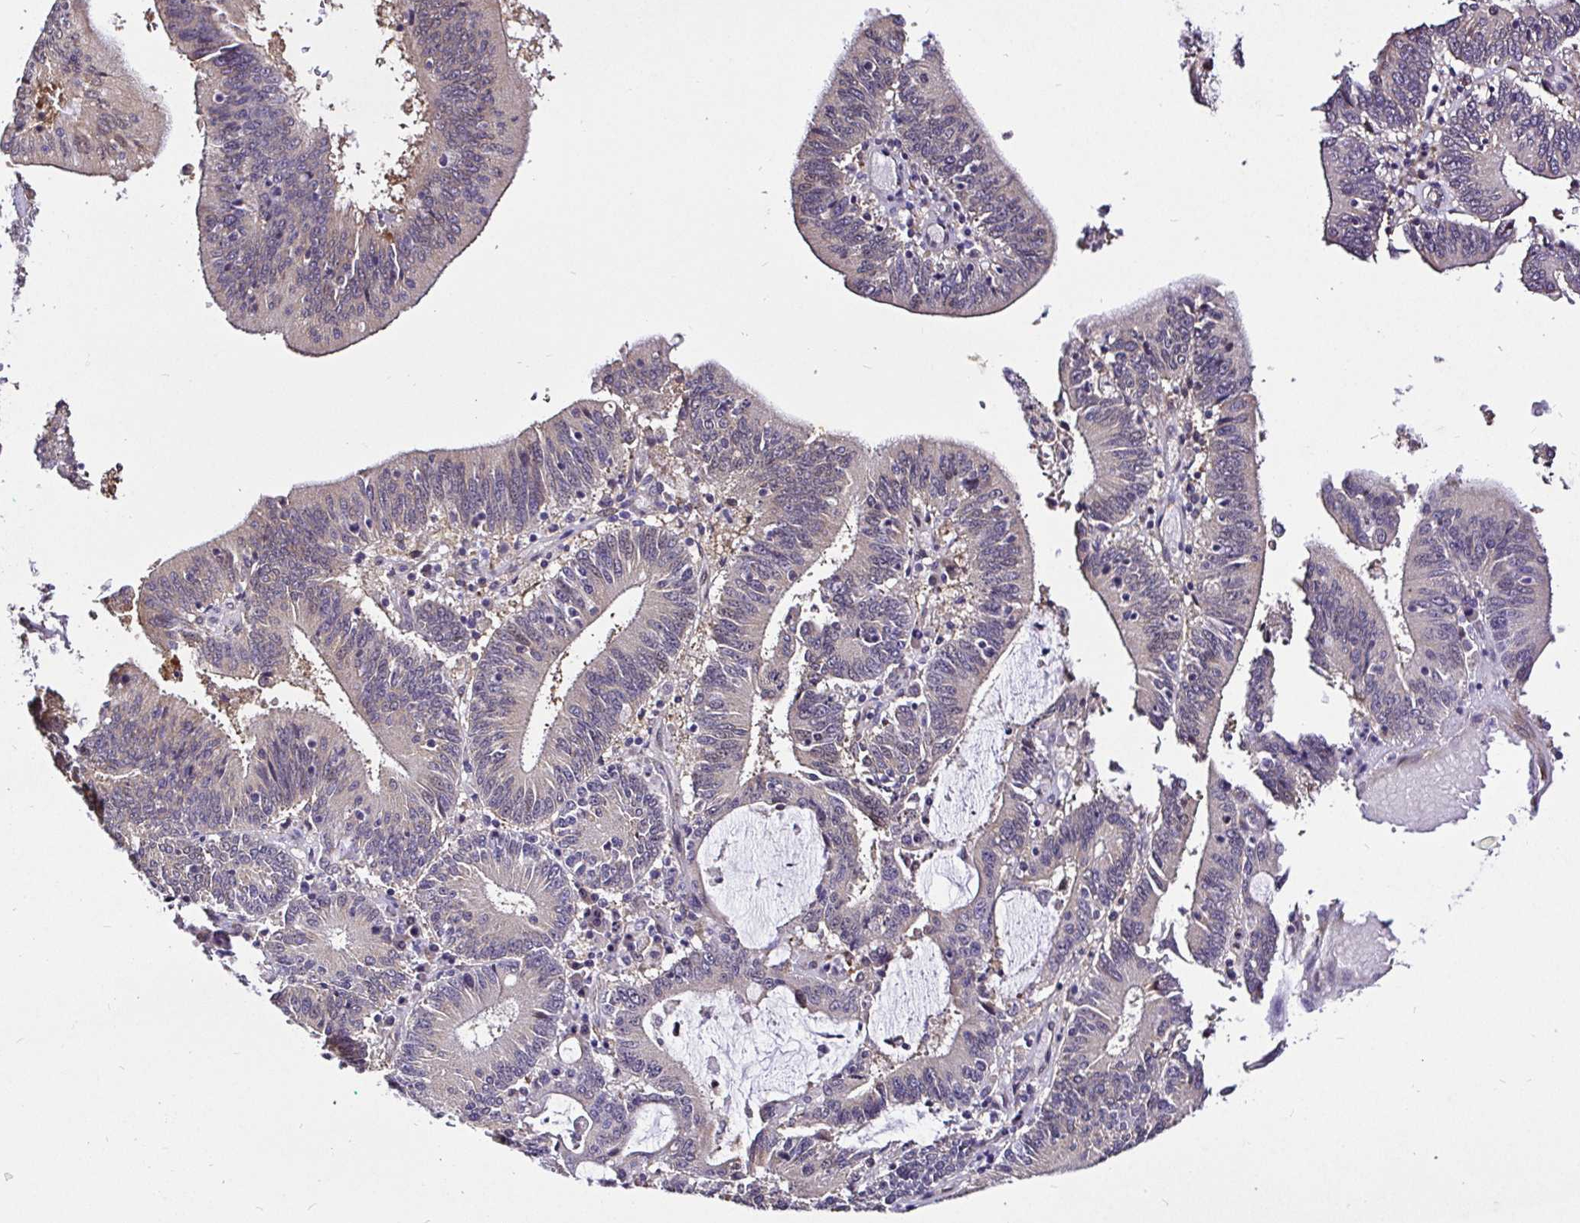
{"staining": {"intensity": "negative", "quantity": "none", "location": "none"}, "tissue": "stomach cancer", "cell_type": "Tumor cells", "image_type": "cancer", "snomed": [{"axis": "morphology", "description": "Adenocarcinoma, NOS"}, {"axis": "topography", "description": "Stomach, upper"}], "caption": "An IHC micrograph of adenocarcinoma (stomach) is shown. There is no staining in tumor cells of adenocarcinoma (stomach).", "gene": "CCDC122", "patient": {"sex": "male", "age": 68}}